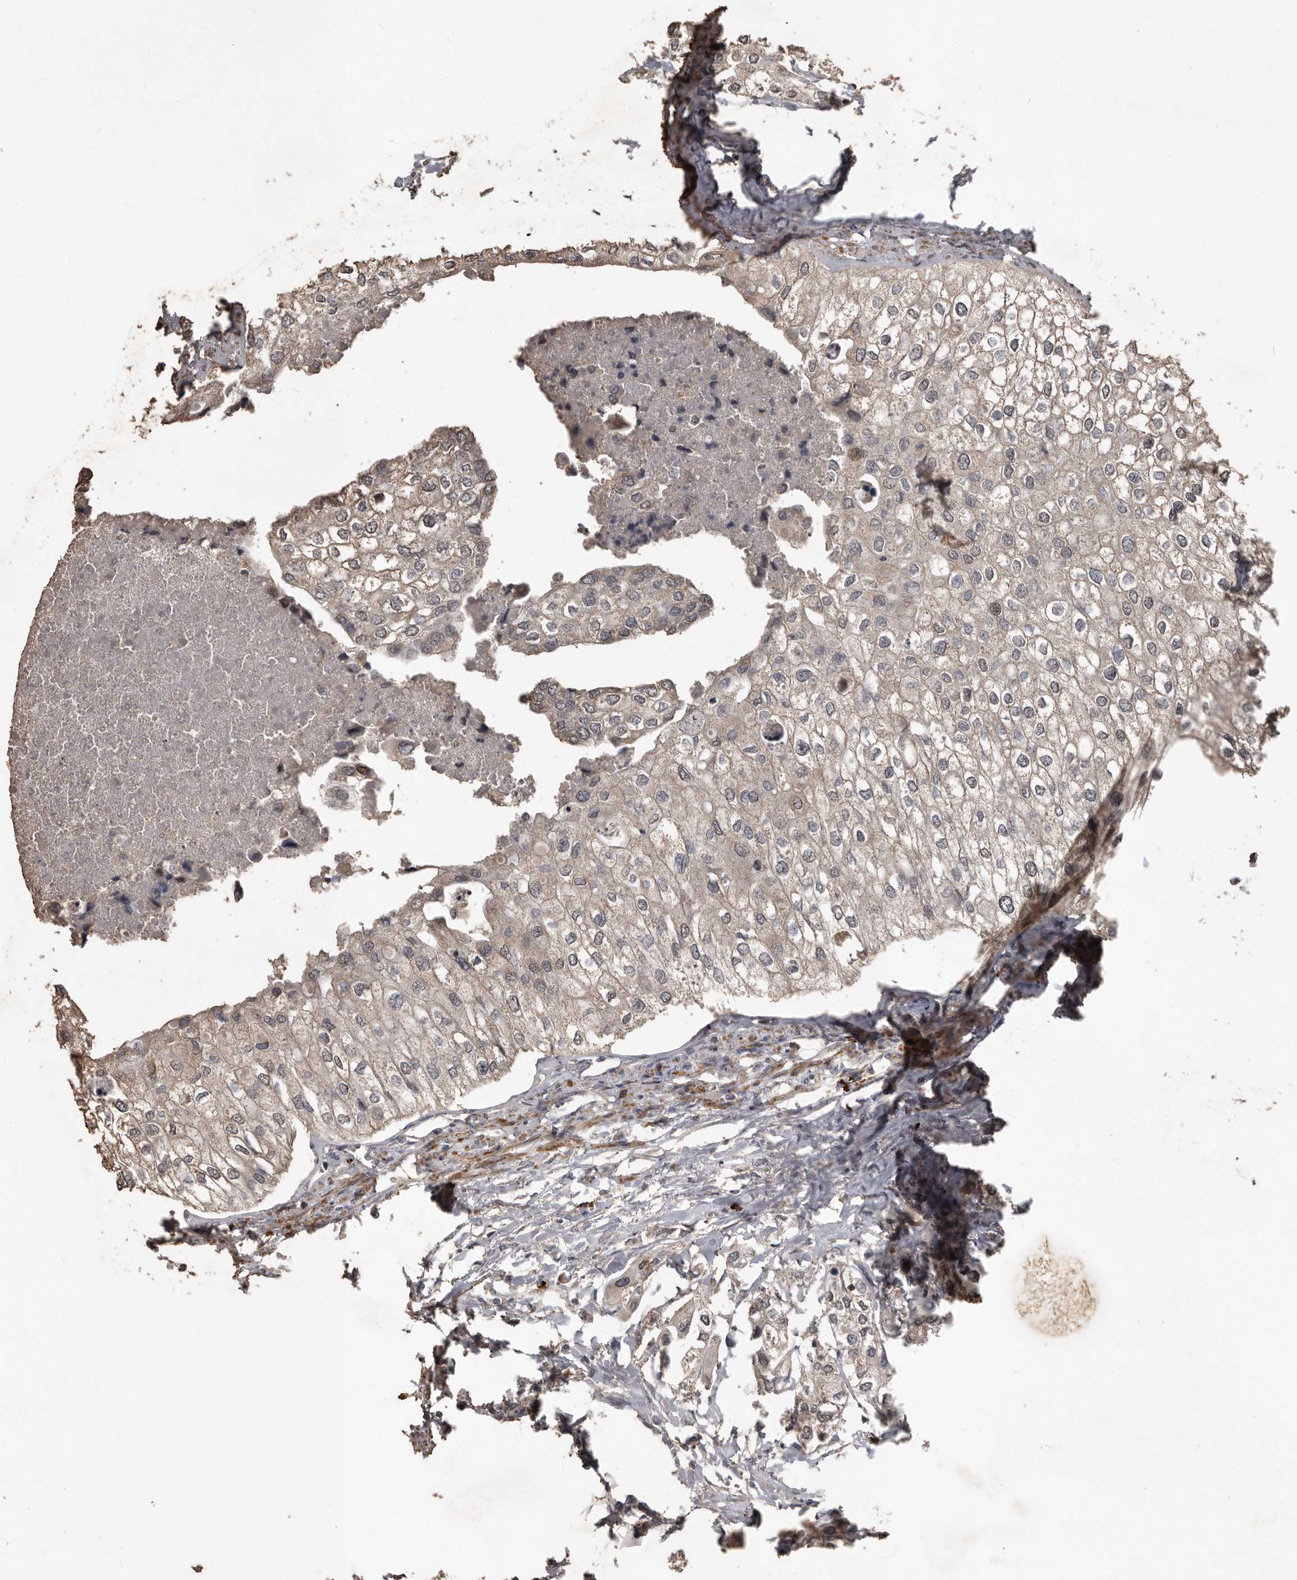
{"staining": {"intensity": "weak", "quantity": "<25%", "location": "cytoplasmic/membranous"}, "tissue": "urothelial cancer", "cell_type": "Tumor cells", "image_type": "cancer", "snomed": [{"axis": "morphology", "description": "Urothelial carcinoma, High grade"}, {"axis": "topography", "description": "Urinary bladder"}], "caption": "Immunohistochemistry (IHC) micrograph of neoplastic tissue: urothelial cancer stained with DAB (3,3'-diaminobenzidine) displays no significant protein staining in tumor cells.", "gene": "BAMBI", "patient": {"sex": "male", "age": 64}}